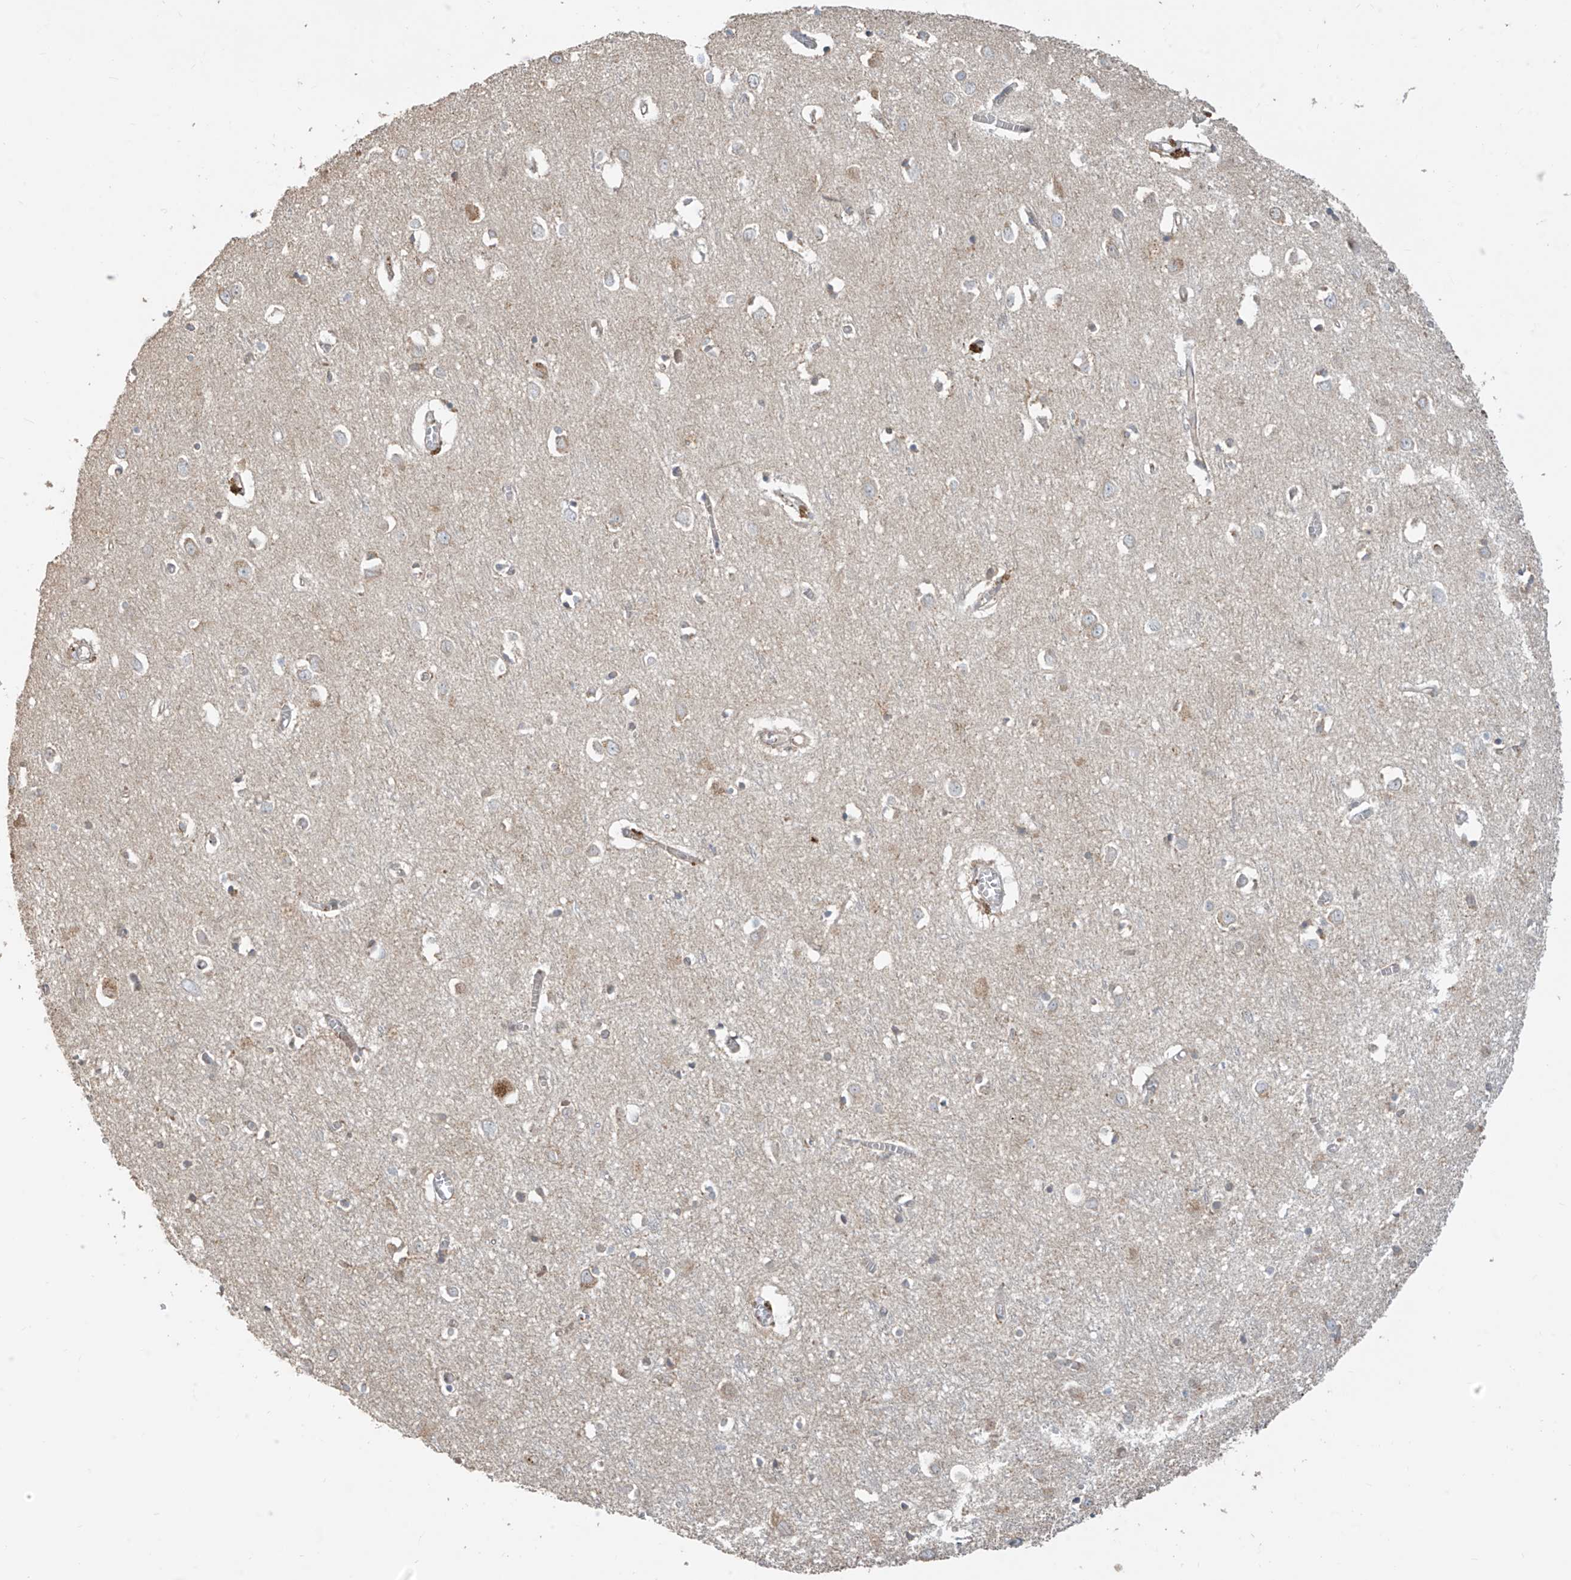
{"staining": {"intensity": "negative", "quantity": "none", "location": "none"}, "tissue": "cerebral cortex", "cell_type": "Endothelial cells", "image_type": "normal", "snomed": [{"axis": "morphology", "description": "Normal tissue, NOS"}, {"axis": "topography", "description": "Cerebral cortex"}], "caption": "This is an immunohistochemistry (IHC) histopathology image of unremarkable cerebral cortex. There is no expression in endothelial cells.", "gene": "ABTB1", "patient": {"sex": "female", "age": 64}}